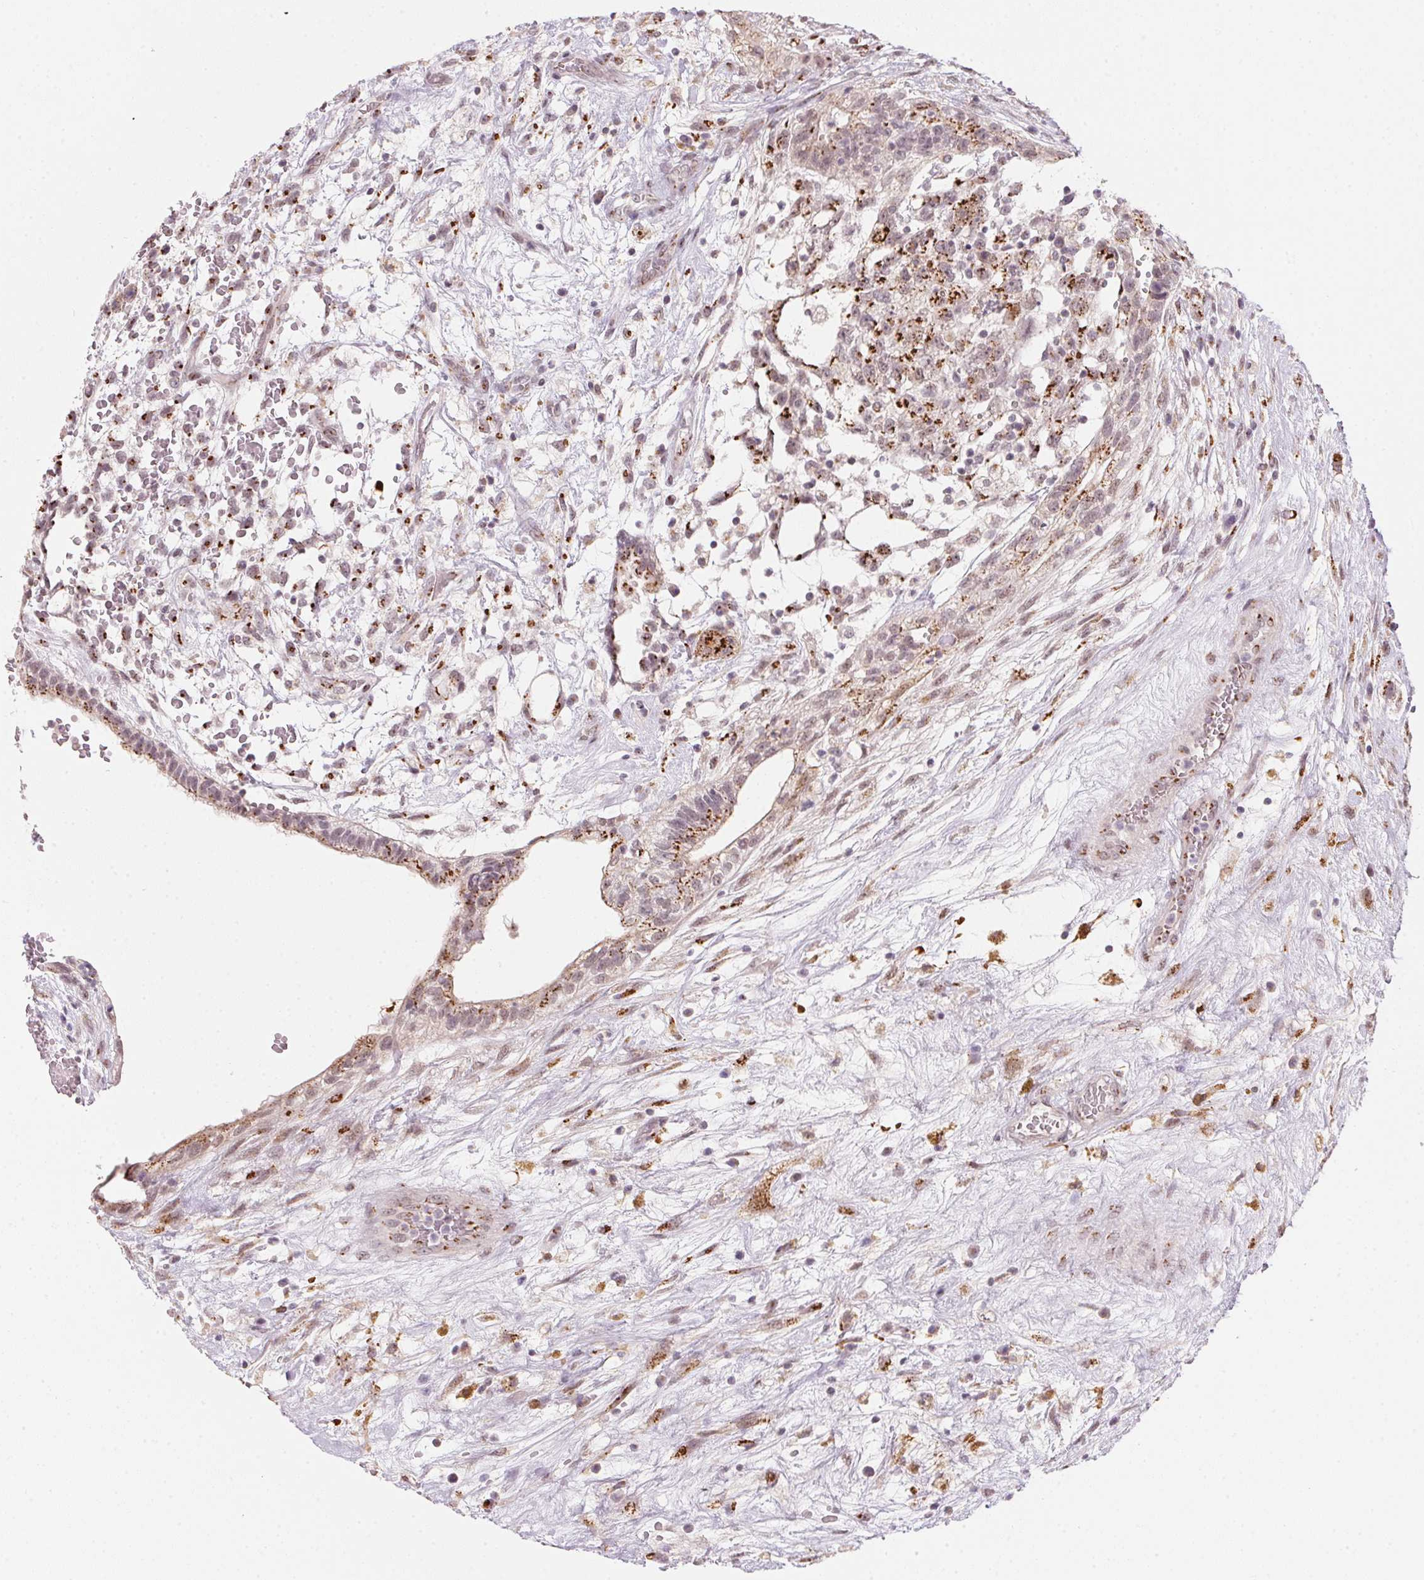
{"staining": {"intensity": "strong", "quantity": ">75%", "location": "cytoplasmic/membranous"}, "tissue": "testis cancer", "cell_type": "Tumor cells", "image_type": "cancer", "snomed": [{"axis": "morphology", "description": "Normal tissue, NOS"}, {"axis": "morphology", "description": "Carcinoma, Embryonal, NOS"}, {"axis": "topography", "description": "Testis"}], "caption": "A high-resolution image shows IHC staining of embryonal carcinoma (testis), which shows strong cytoplasmic/membranous positivity in about >75% of tumor cells.", "gene": "RAB22A", "patient": {"sex": "male", "age": 32}}